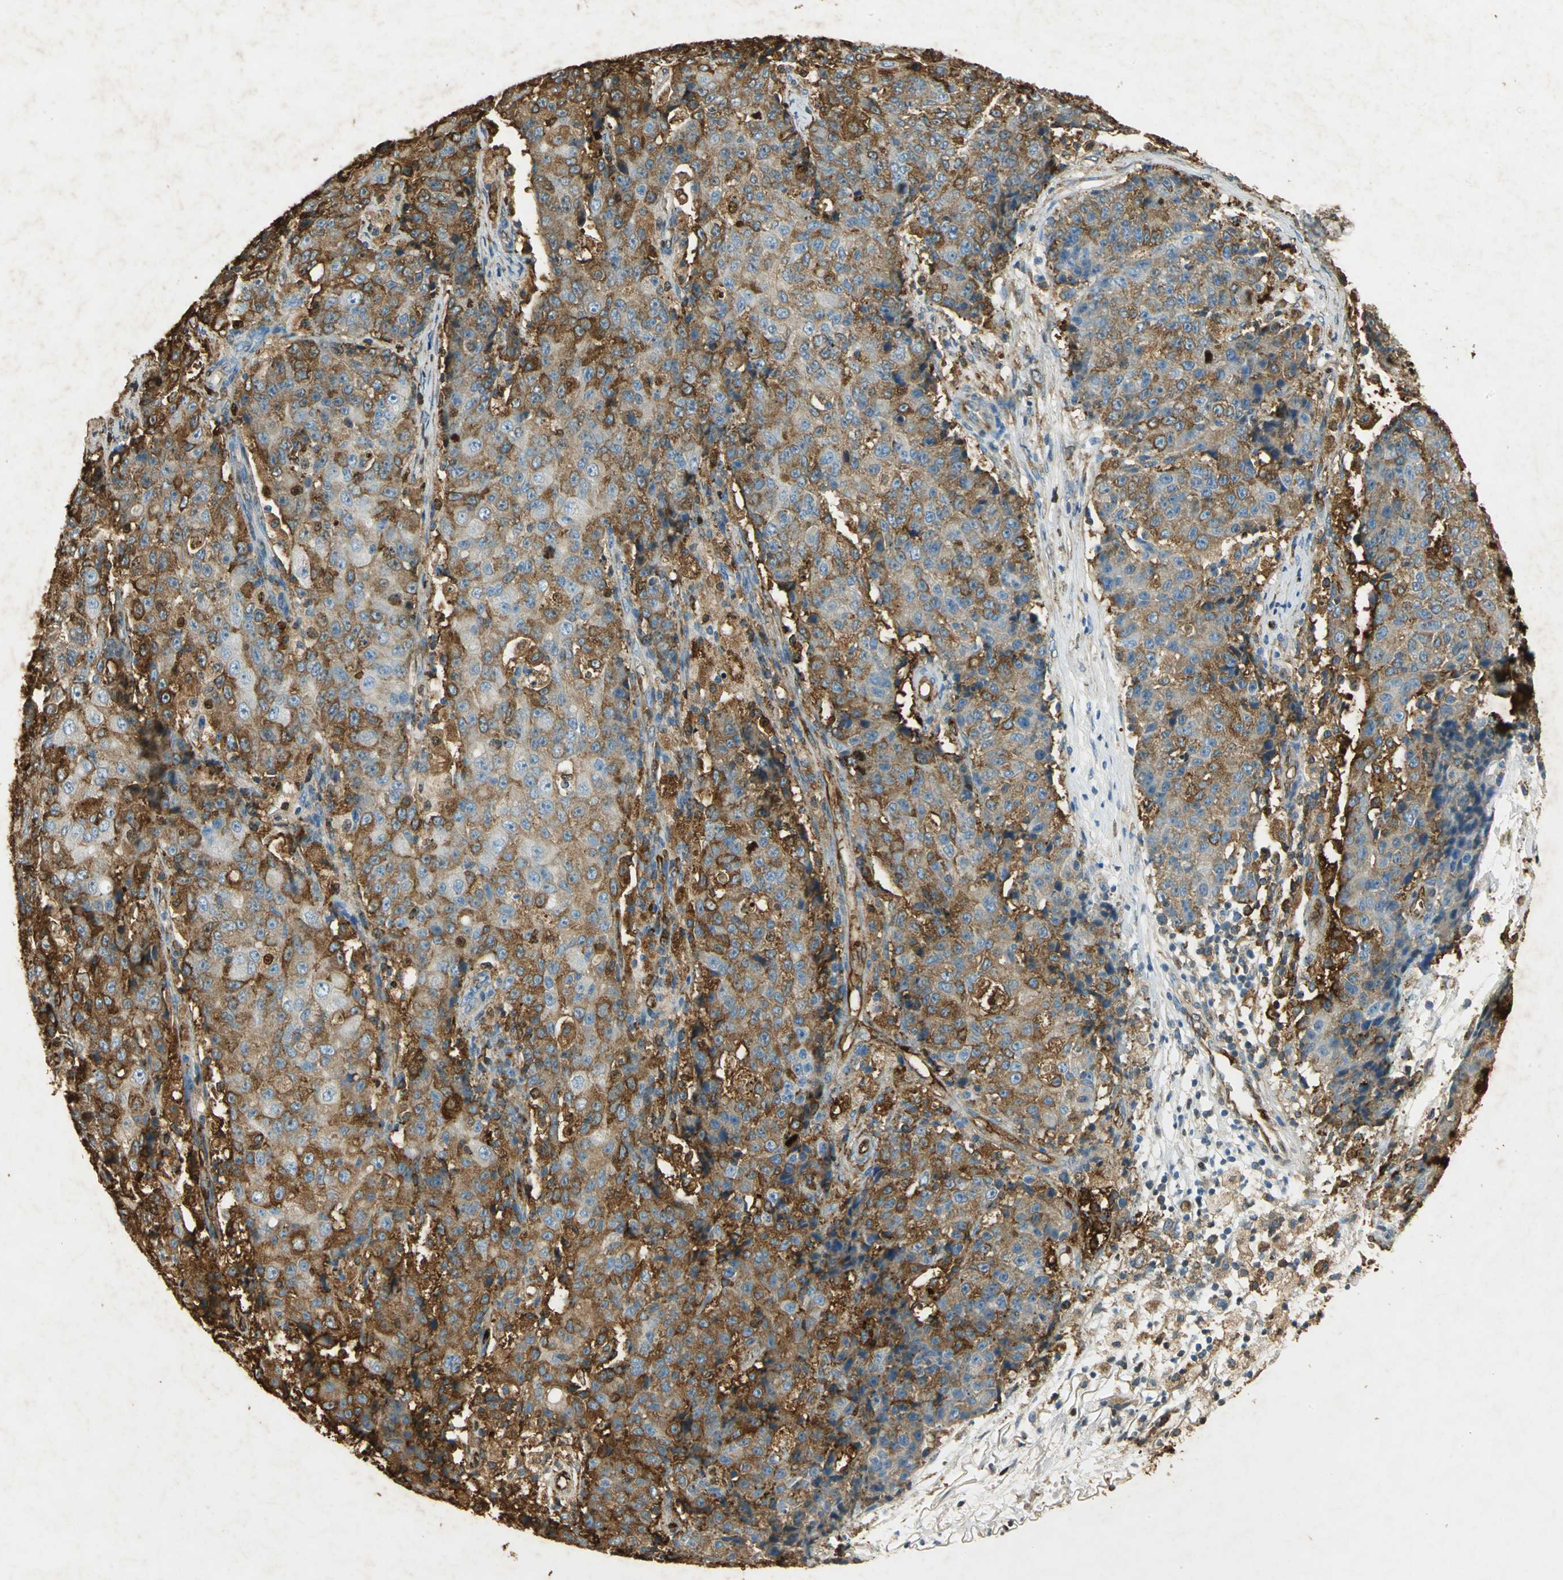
{"staining": {"intensity": "strong", "quantity": ">75%", "location": "cytoplasmic/membranous"}, "tissue": "ovarian cancer", "cell_type": "Tumor cells", "image_type": "cancer", "snomed": [{"axis": "morphology", "description": "Carcinoma, endometroid"}, {"axis": "topography", "description": "Ovary"}], "caption": "Brown immunohistochemical staining in human ovarian endometroid carcinoma displays strong cytoplasmic/membranous expression in approximately >75% of tumor cells. Using DAB (3,3'-diaminobenzidine) (brown) and hematoxylin (blue) stains, captured at high magnification using brightfield microscopy.", "gene": "ANXA4", "patient": {"sex": "female", "age": 42}}